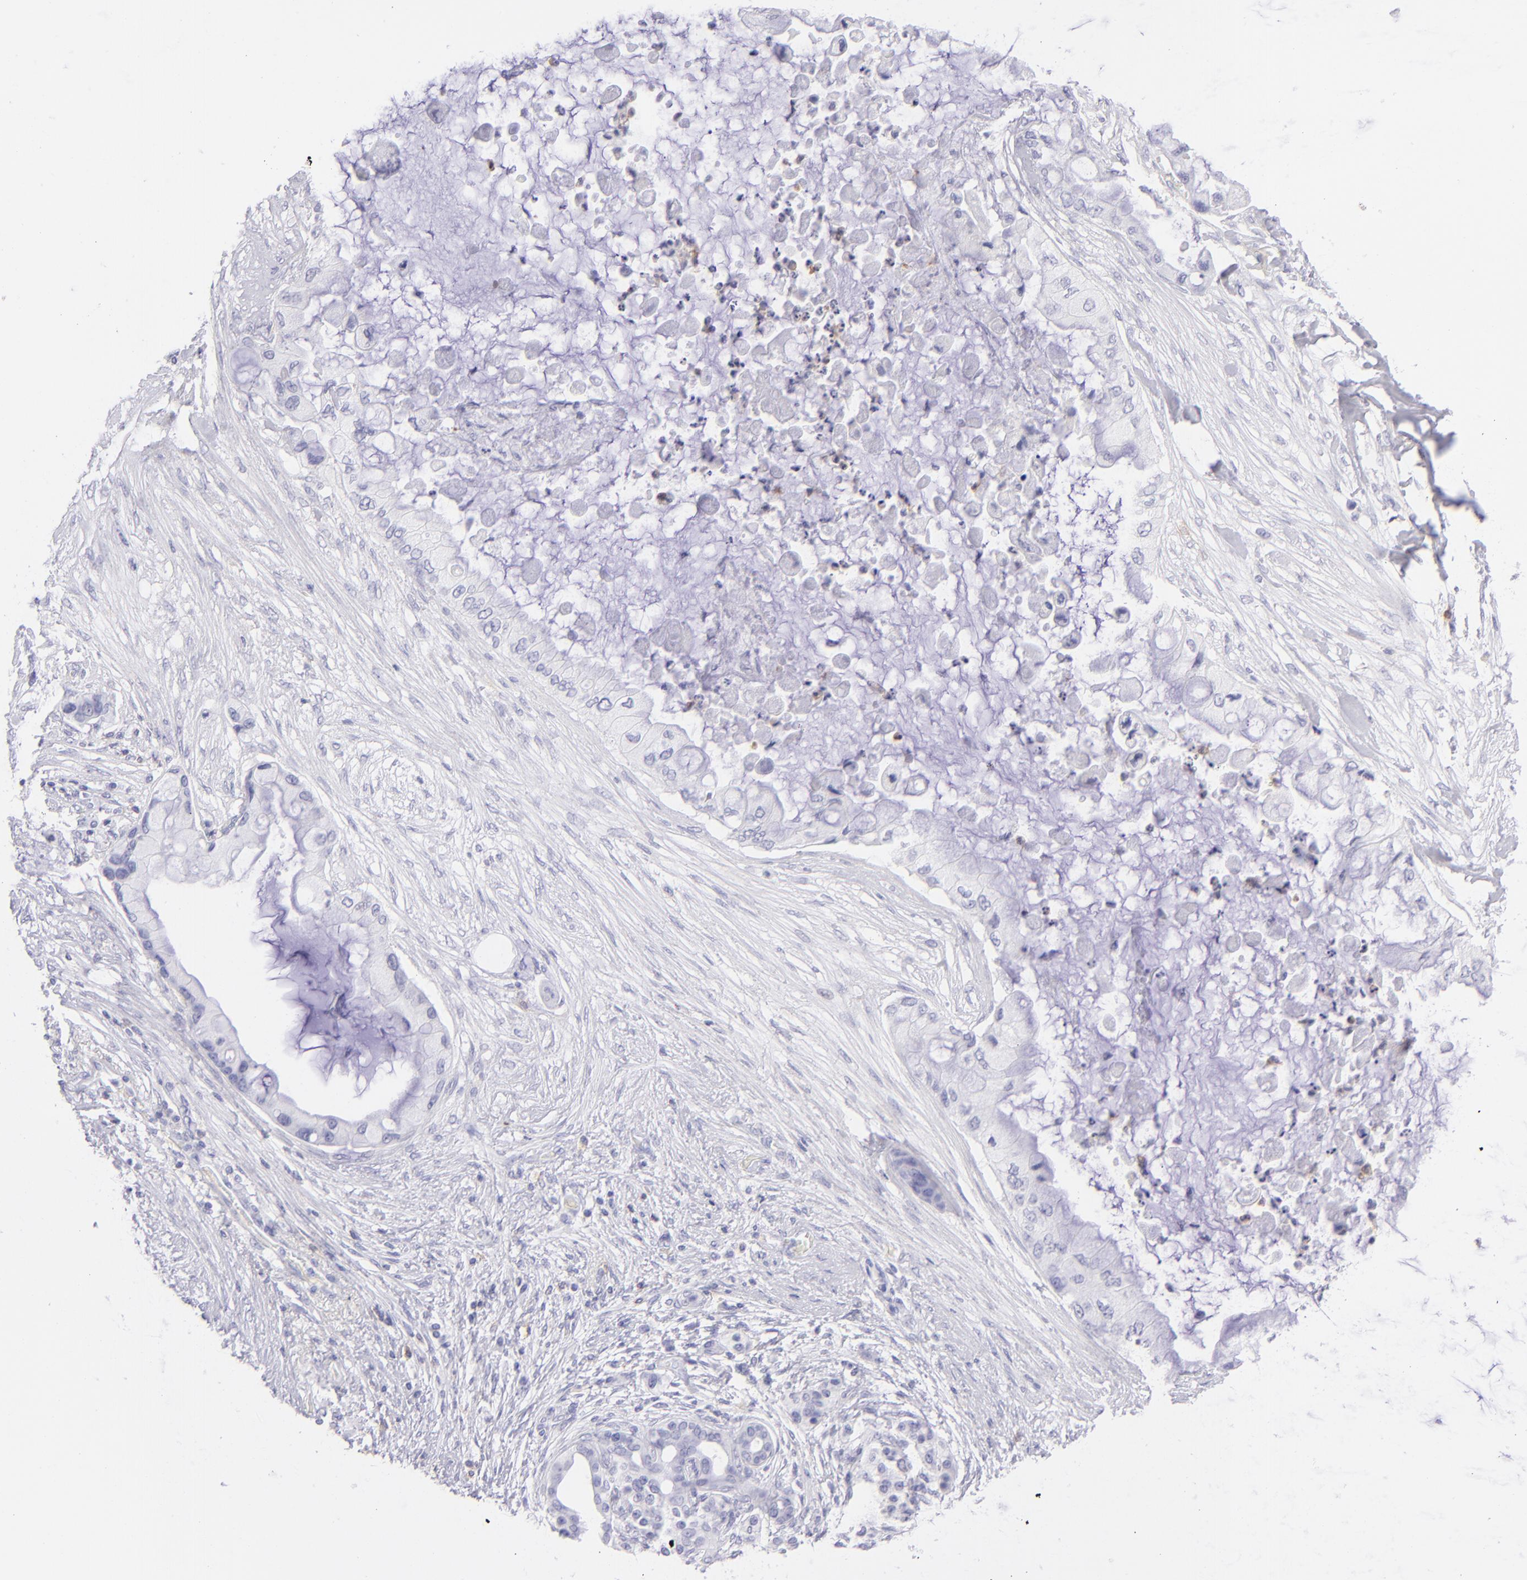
{"staining": {"intensity": "negative", "quantity": "none", "location": "none"}, "tissue": "pancreatic cancer", "cell_type": "Tumor cells", "image_type": "cancer", "snomed": [{"axis": "morphology", "description": "Adenocarcinoma, NOS"}, {"axis": "topography", "description": "Pancreas"}], "caption": "IHC histopathology image of neoplastic tissue: human pancreatic adenocarcinoma stained with DAB (3,3'-diaminobenzidine) shows no significant protein positivity in tumor cells.", "gene": "CD69", "patient": {"sex": "female", "age": 59}}